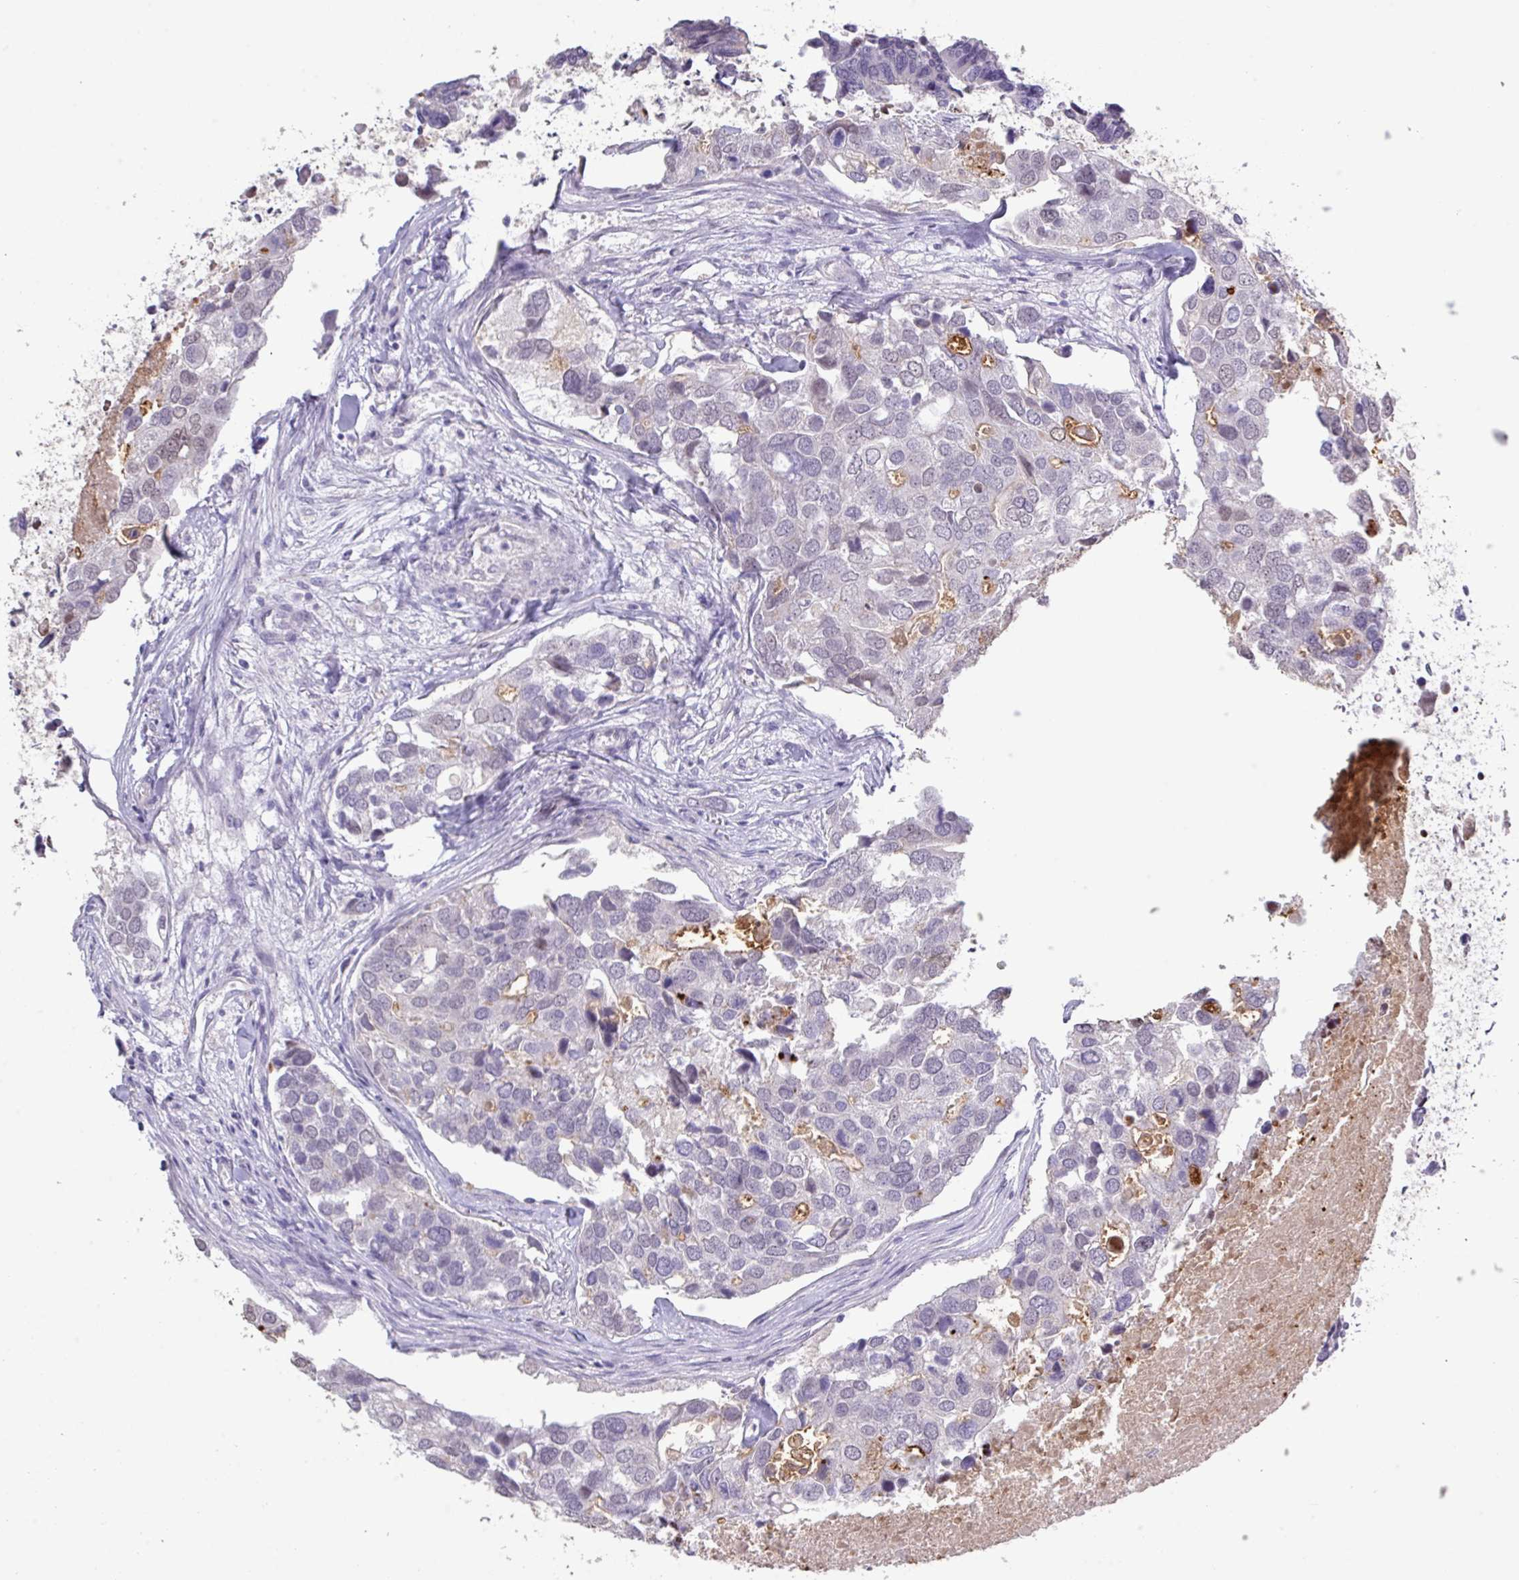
{"staining": {"intensity": "negative", "quantity": "none", "location": "none"}, "tissue": "breast cancer", "cell_type": "Tumor cells", "image_type": "cancer", "snomed": [{"axis": "morphology", "description": "Duct carcinoma"}, {"axis": "topography", "description": "Breast"}], "caption": "Immunohistochemical staining of breast cancer (infiltrating ductal carcinoma) reveals no significant positivity in tumor cells.", "gene": "ANKRD13B", "patient": {"sex": "female", "age": 83}}